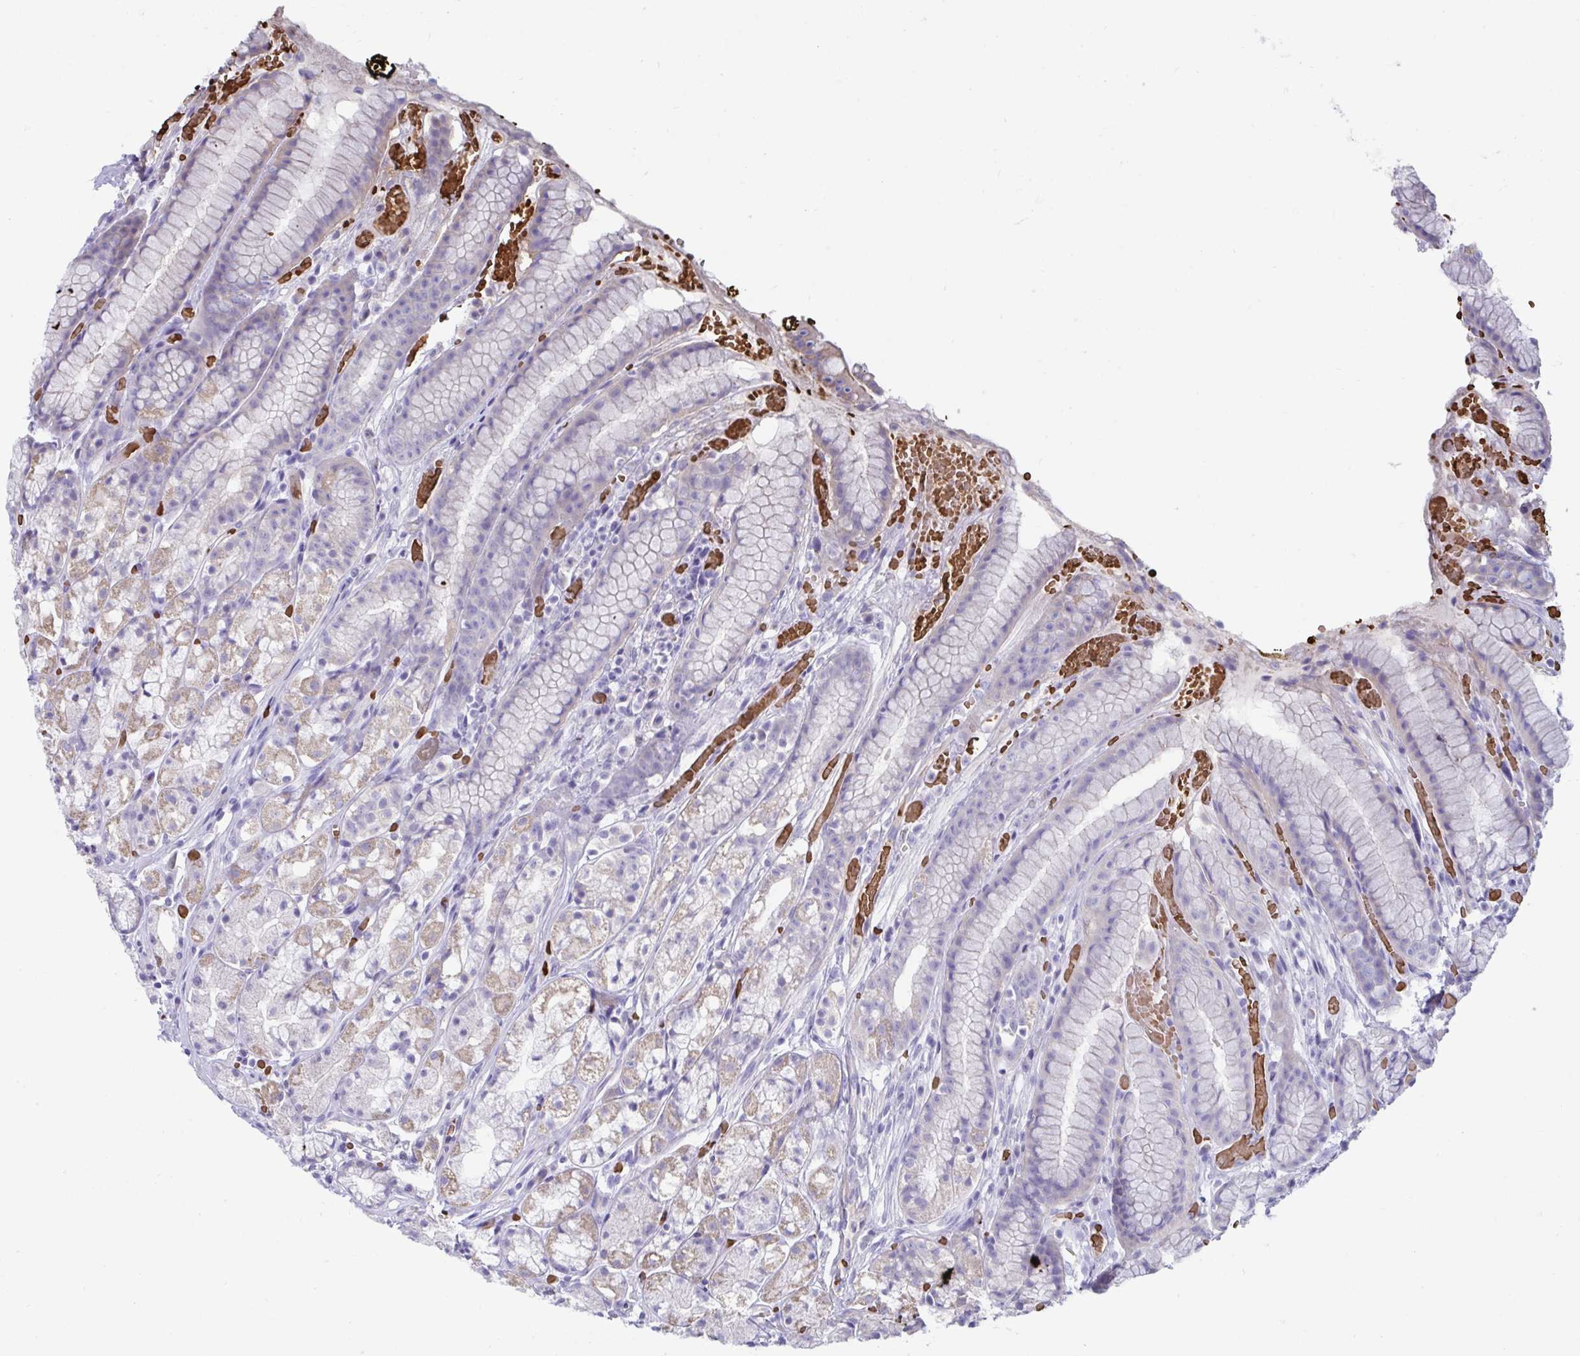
{"staining": {"intensity": "weak", "quantity": "25%-75%", "location": "cytoplasmic/membranous"}, "tissue": "stomach", "cell_type": "Glandular cells", "image_type": "normal", "snomed": [{"axis": "morphology", "description": "Normal tissue, NOS"}, {"axis": "topography", "description": "Smooth muscle"}, {"axis": "topography", "description": "Stomach"}], "caption": "Unremarkable stomach reveals weak cytoplasmic/membranous staining in approximately 25%-75% of glandular cells Nuclei are stained in blue..", "gene": "TTC30A", "patient": {"sex": "male", "age": 70}}